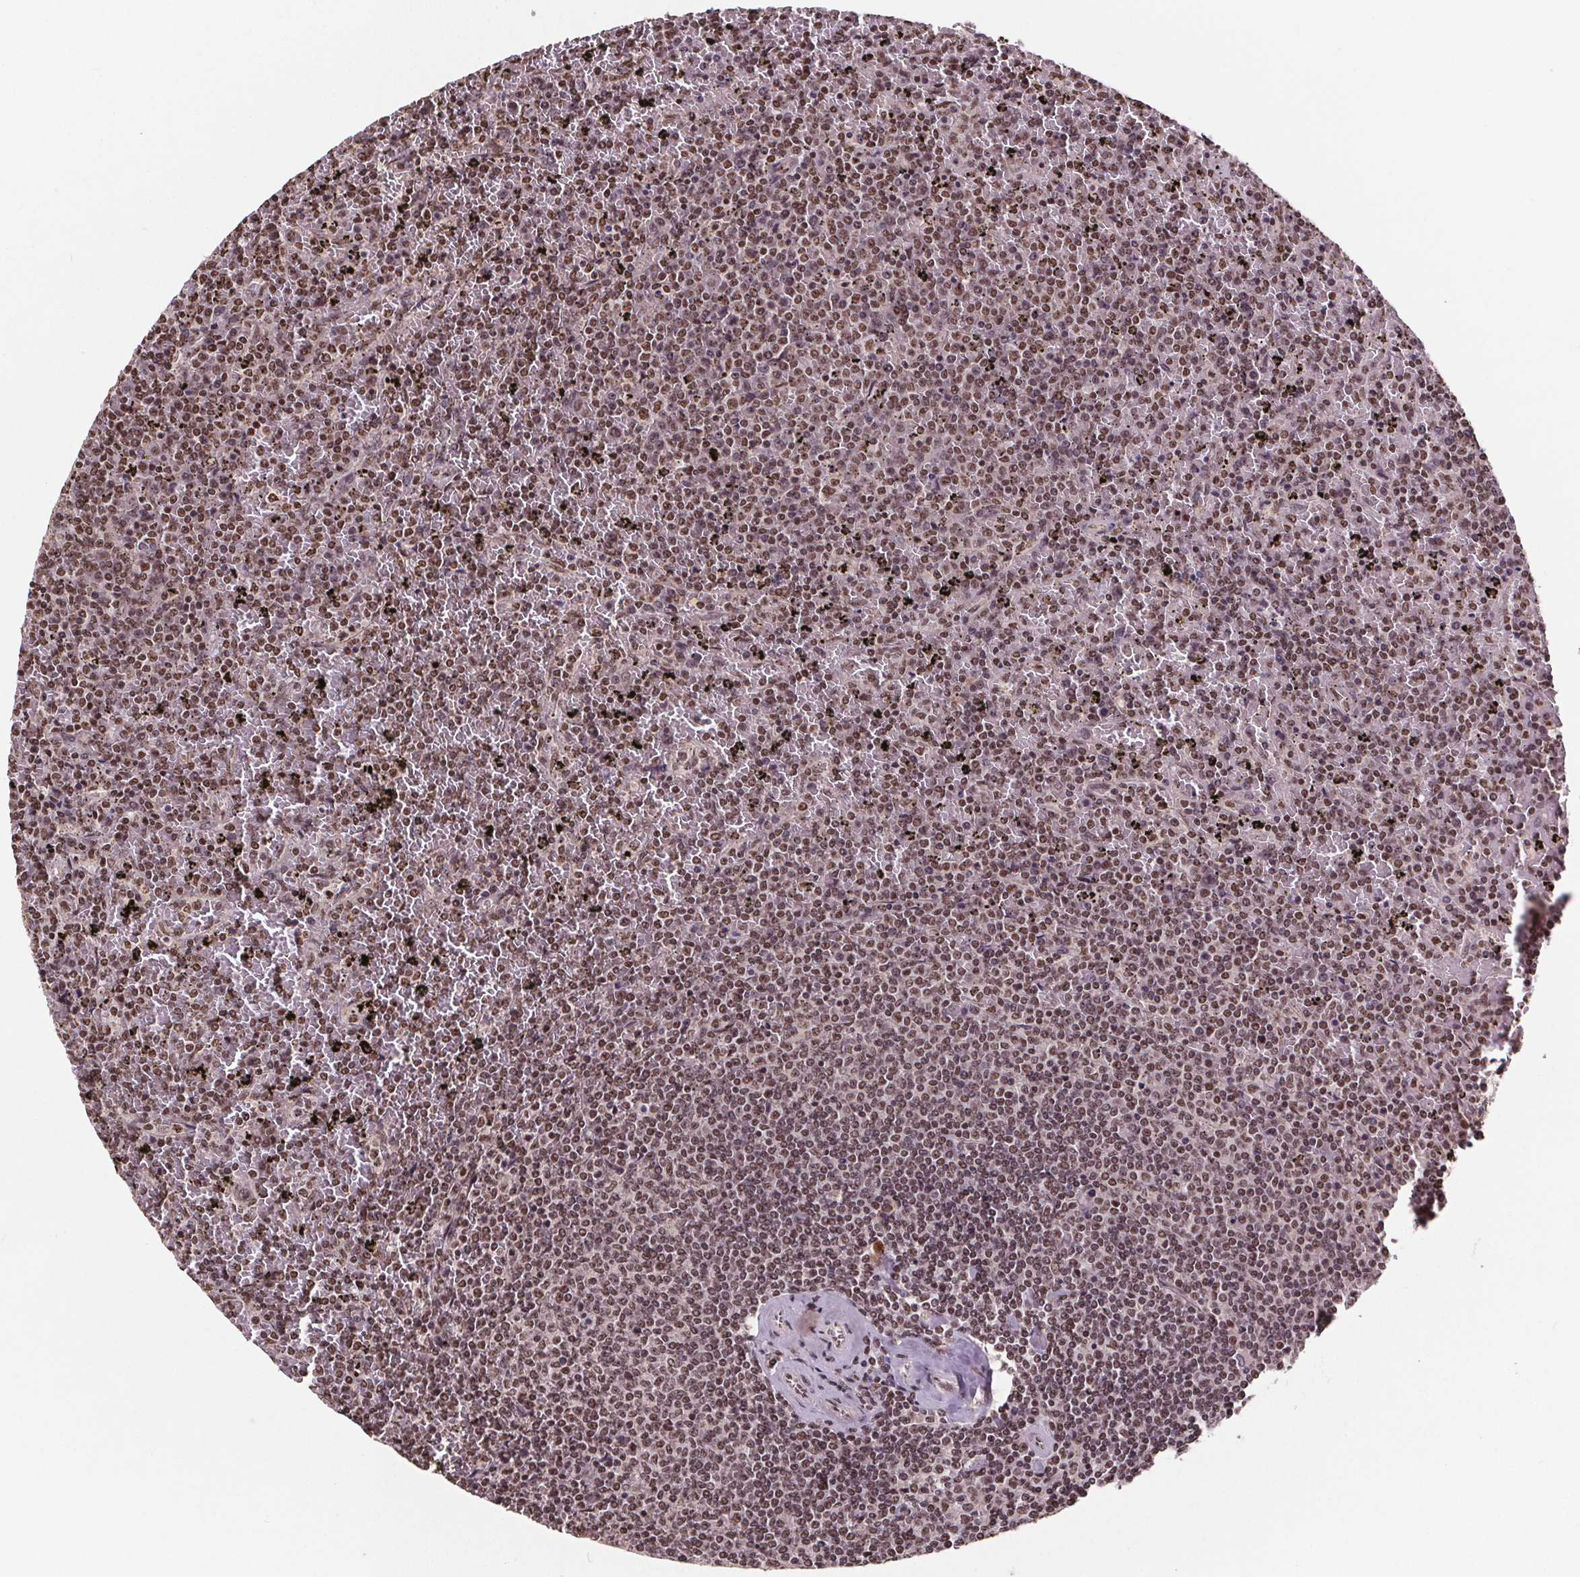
{"staining": {"intensity": "moderate", "quantity": ">75%", "location": "nuclear"}, "tissue": "lymphoma", "cell_type": "Tumor cells", "image_type": "cancer", "snomed": [{"axis": "morphology", "description": "Malignant lymphoma, non-Hodgkin's type, Low grade"}, {"axis": "topography", "description": "Spleen"}], "caption": "DAB (3,3'-diaminobenzidine) immunohistochemical staining of human malignant lymphoma, non-Hodgkin's type (low-grade) exhibits moderate nuclear protein expression in approximately >75% of tumor cells.", "gene": "JARID2", "patient": {"sex": "female", "age": 77}}